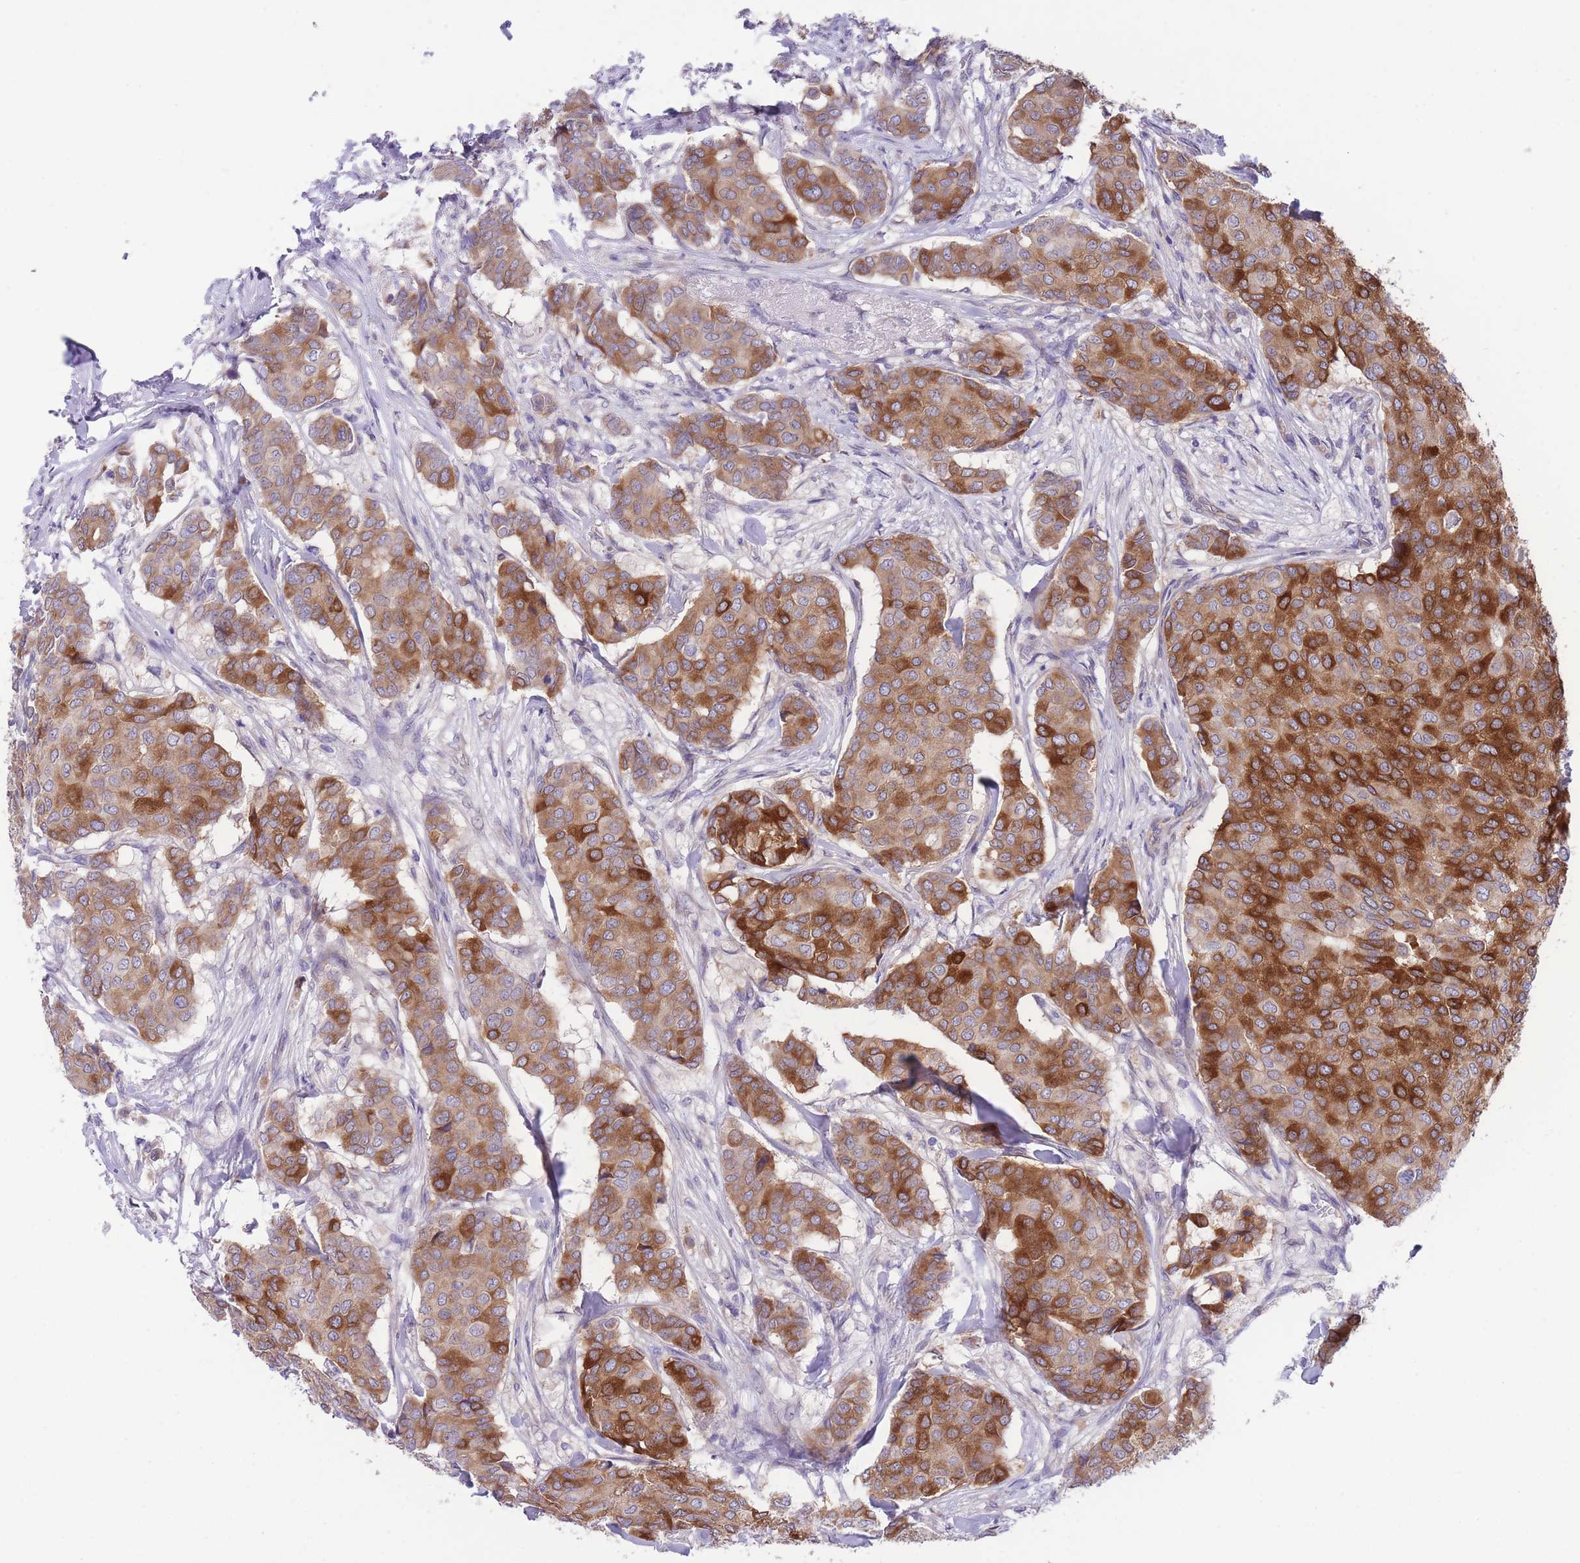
{"staining": {"intensity": "strong", "quantity": "25%-75%", "location": "cytoplasmic/membranous"}, "tissue": "breast cancer", "cell_type": "Tumor cells", "image_type": "cancer", "snomed": [{"axis": "morphology", "description": "Duct carcinoma"}, {"axis": "topography", "description": "Breast"}], "caption": "Breast intraductal carcinoma tissue demonstrates strong cytoplasmic/membranous staining in approximately 25%-75% of tumor cells, visualized by immunohistochemistry.", "gene": "WWOX", "patient": {"sex": "female", "age": 75}}